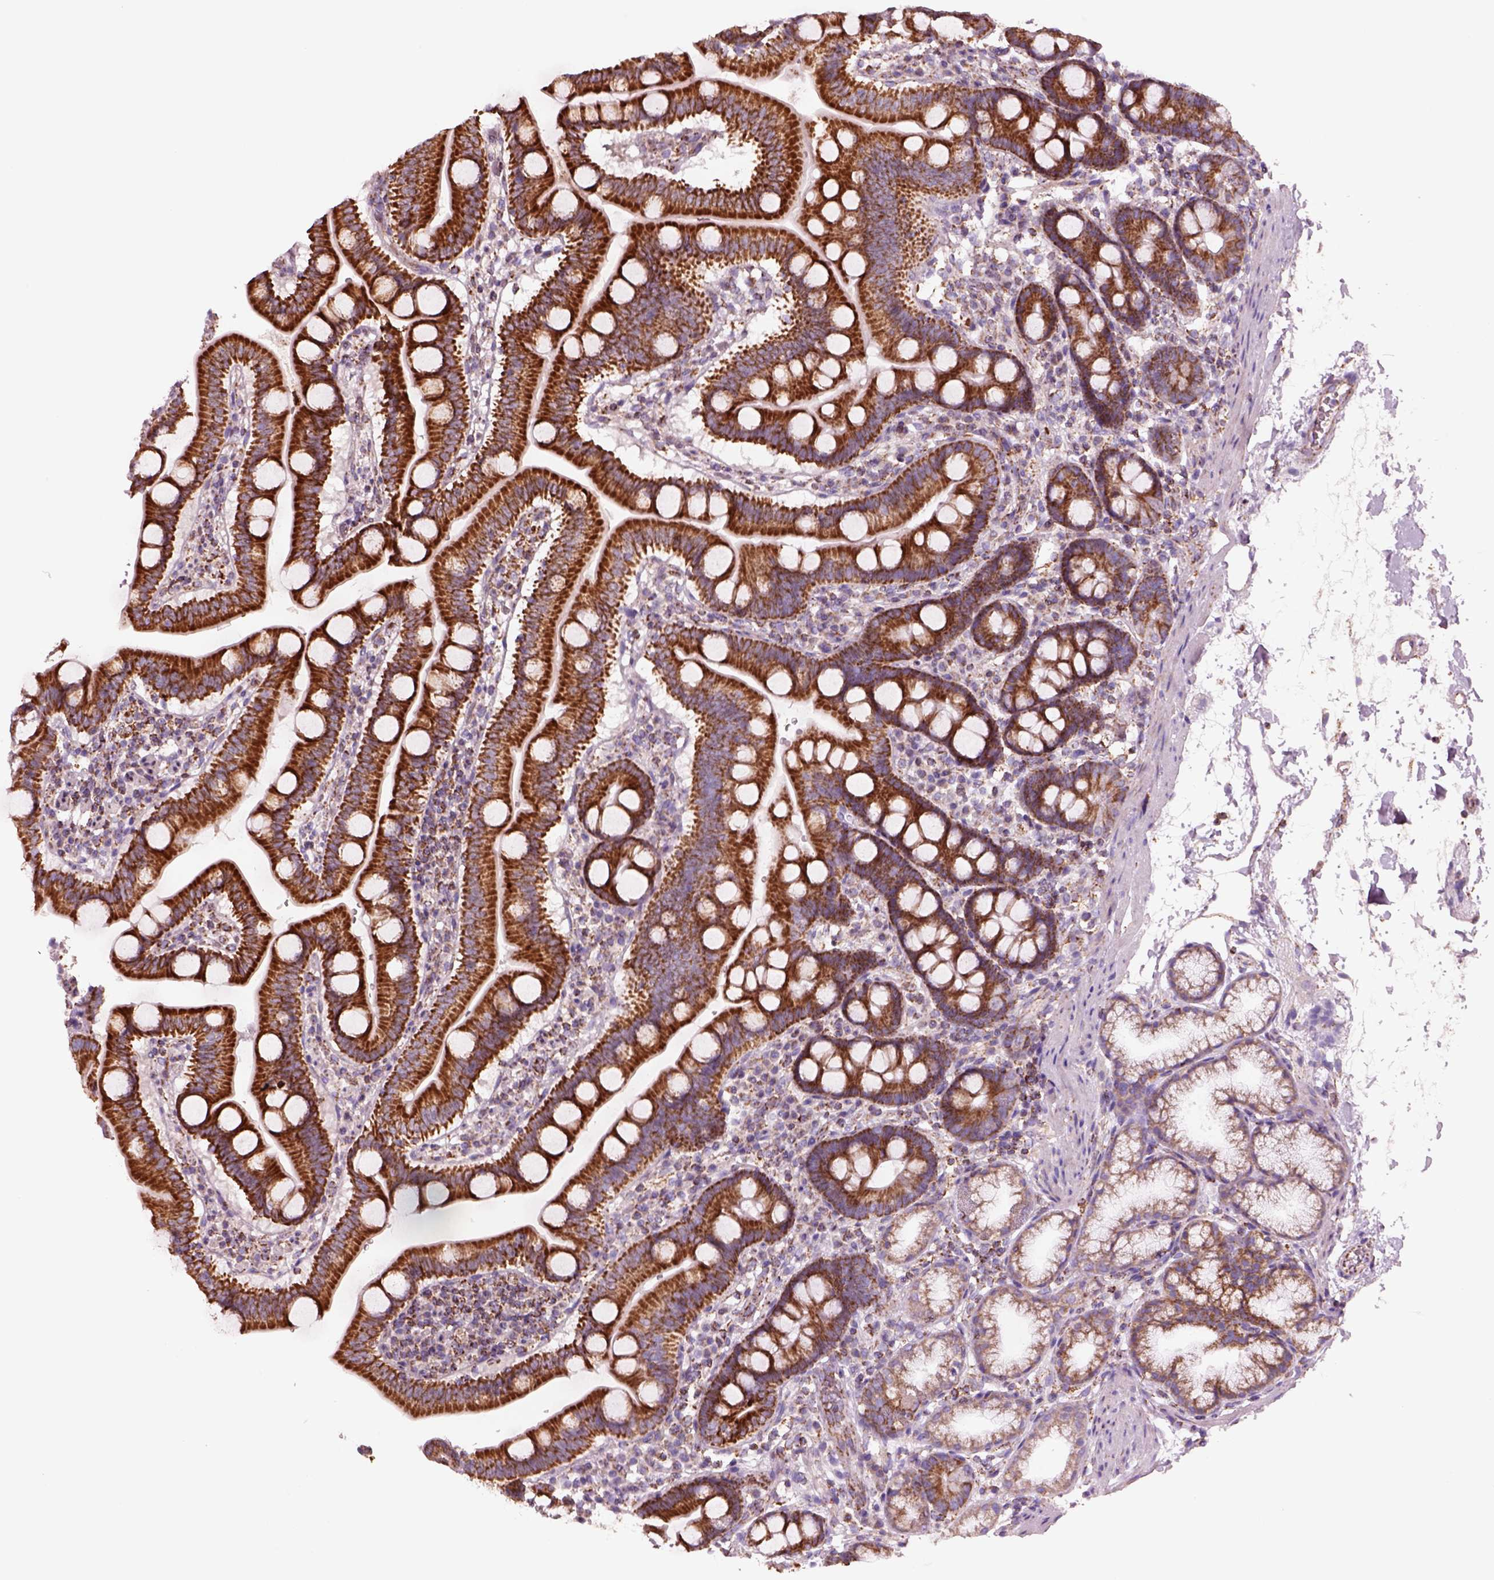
{"staining": {"intensity": "strong", "quantity": ">75%", "location": "cytoplasmic/membranous"}, "tissue": "duodenum", "cell_type": "Glandular cells", "image_type": "normal", "snomed": [{"axis": "morphology", "description": "Normal tissue, NOS"}, {"axis": "topography", "description": "Pancreas"}, {"axis": "topography", "description": "Duodenum"}], "caption": "Immunohistochemistry (DAB (3,3'-diaminobenzidine)) staining of benign duodenum exhibits strong cytoplasmic/membranous protein positivity in about >75% of glandular cells.", "gene": "SLC25A24", "patient": {"sex": "male", "age": 59}}